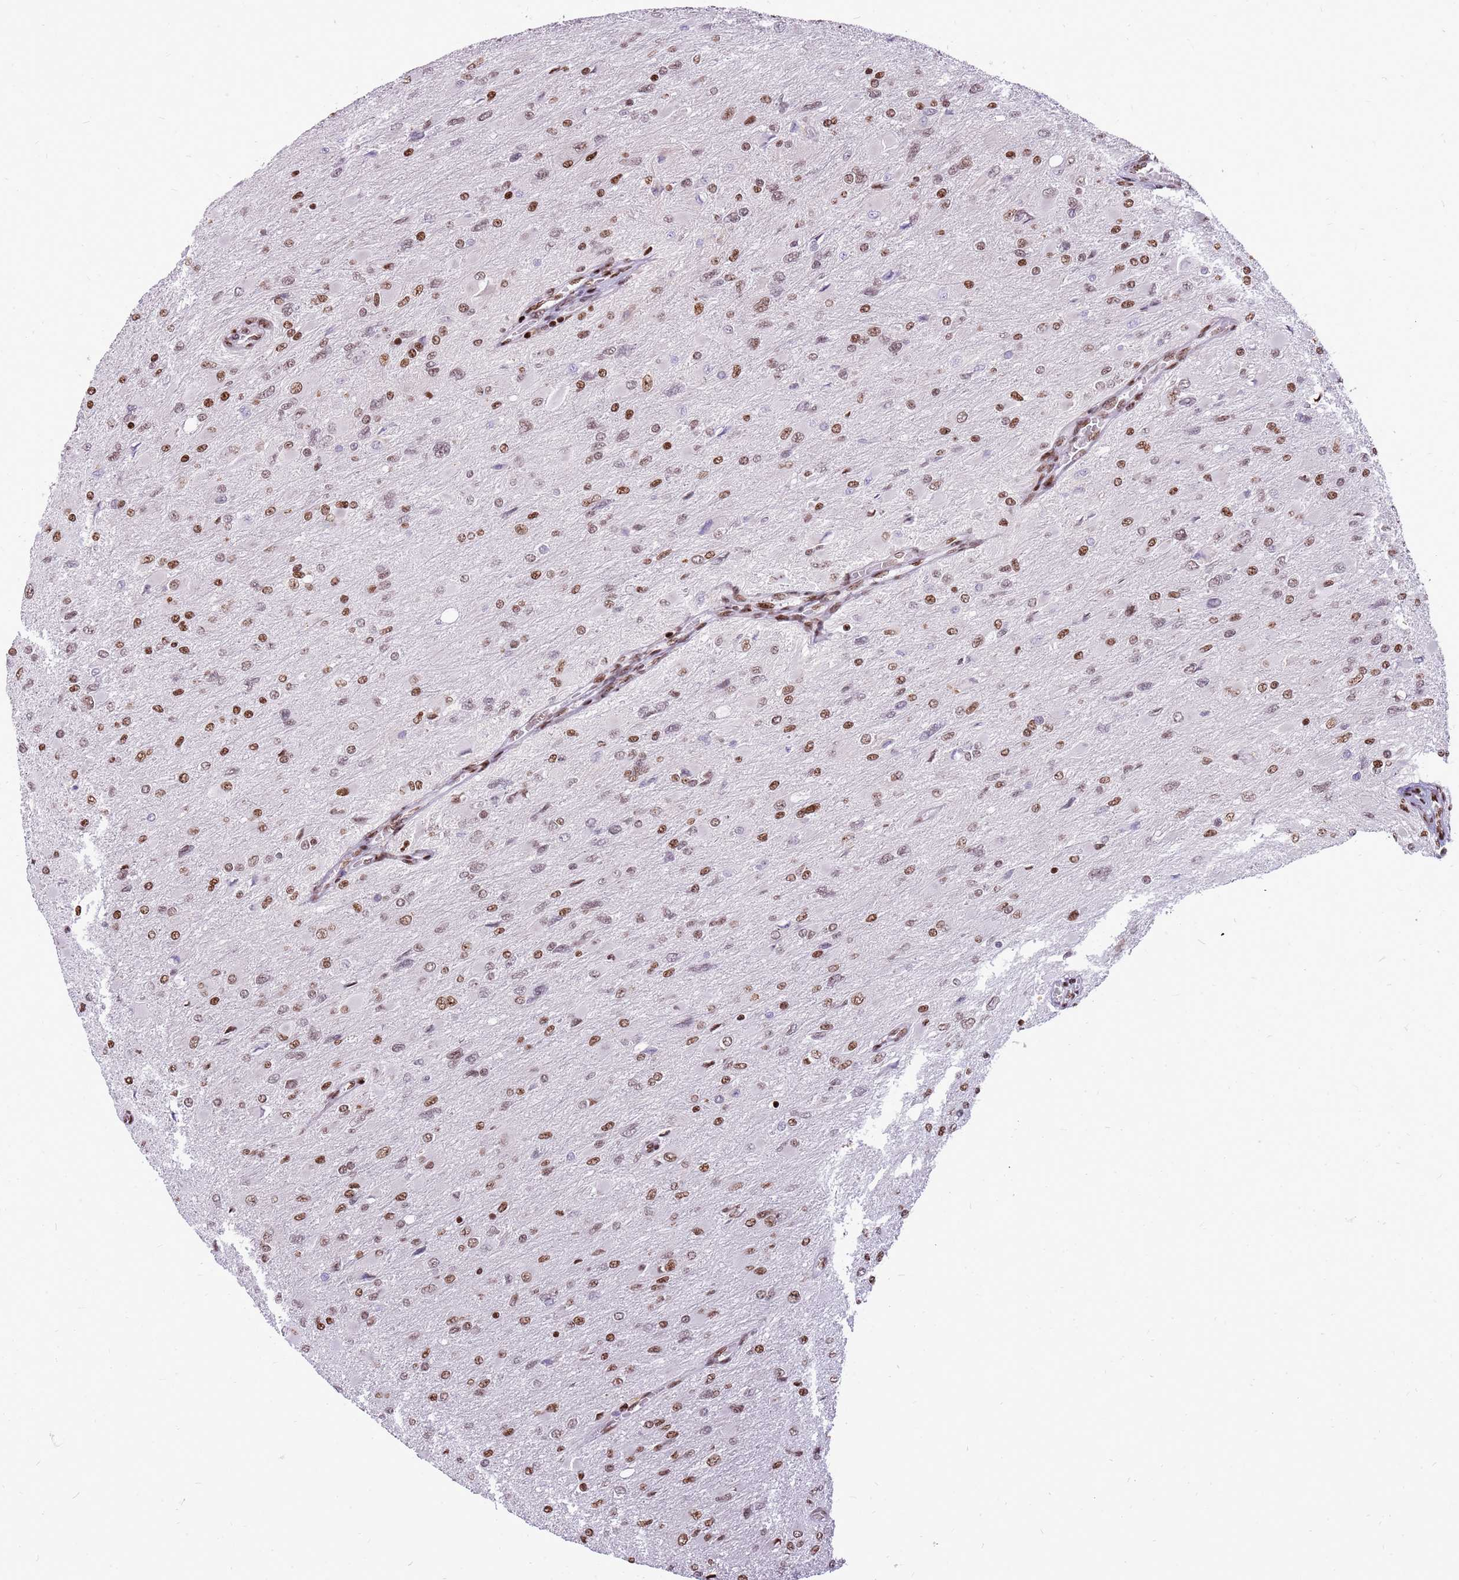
{"staining": {"intensity": "moderate", "quantity": "25%-75%", "location": "nuclear"}, "tissue": "glioma", "cell_type": "Tumor cells", "image_type": "cancer", "snomed": [{"axis": "morphology", "description": "Glioma, malignant, High grade"}, {"axis": "topography", "description": "Cerebral cortex"}], "caption": "A micrograph of human glioma stained for a protein reveals moderate nuclear brown staining in tumor cells. The staining was performed using DAB to visualize the protein expression in brown, while the nuclei were stained in blue with hematoxylin (Magnification: 20x).", "gene": "WASHC4", "patient": {"sex": "female", "age": 36}}